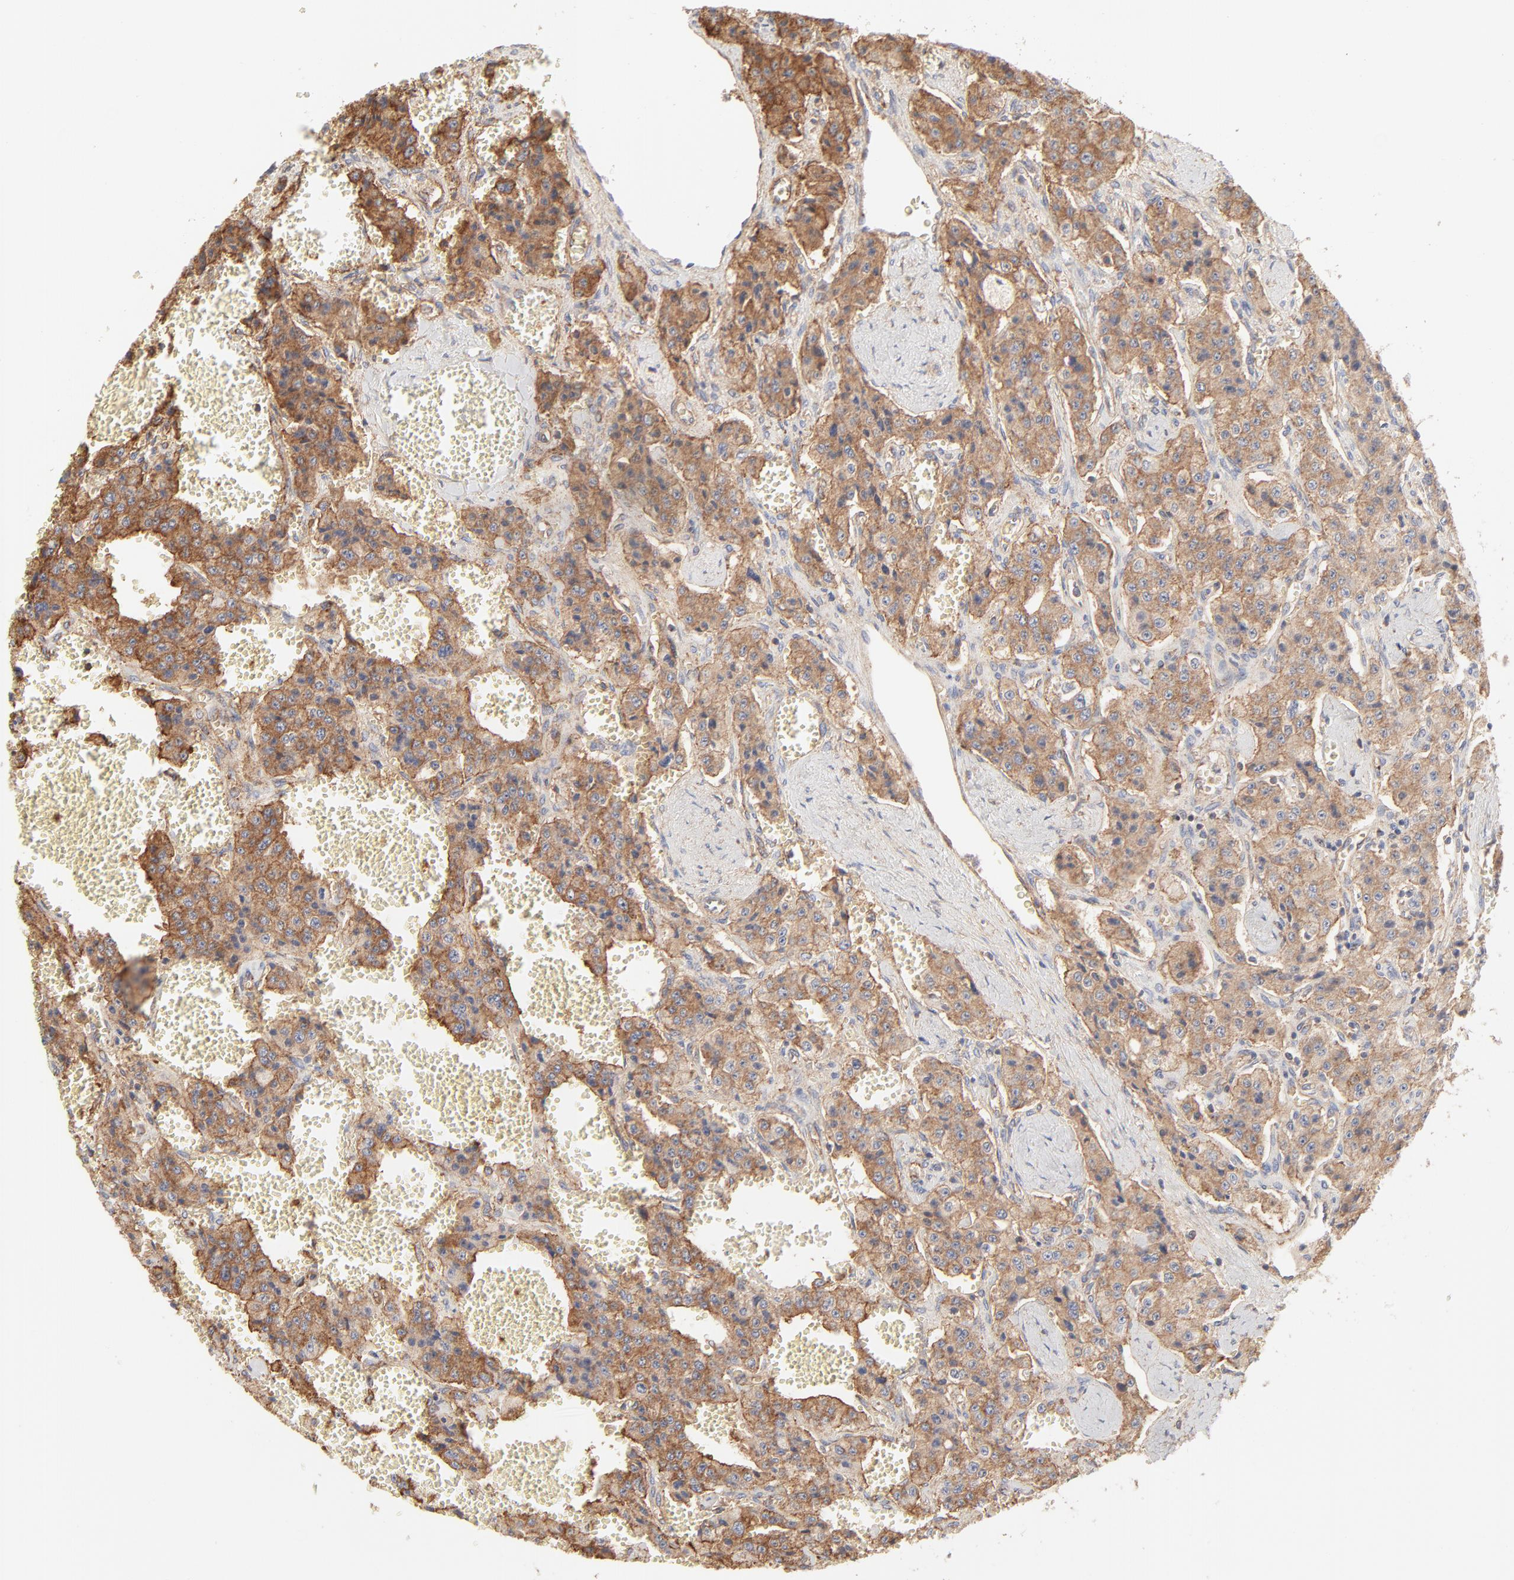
{"staining": {"intensity": "moderate", "quantity": ">75%", "location": "cytoplasmic/membranous"}, "tissue": "carcinoid", "cell_type": "Tumor cells", "image_type": "cancer", "snomed": [{"axis": "morphology", "description": "Carcinoid, malignant, NOS"}, {"axis": "topography", "description": "Small intestine"}], "caption": "Carcinoid stained with DAB immunohistochemistry reveals medium levels of moderate cytoplasmic/membranous positivity in approximately >75% of tumor cells. The protein is stained brown, and the nuclei are stained in blue (DAB (3,3'-diaminobenzidine) IHC with brightfield microscopy, high magnification).", "gene": "CLTB", "patient": {"sex": "male", "age": 52}}